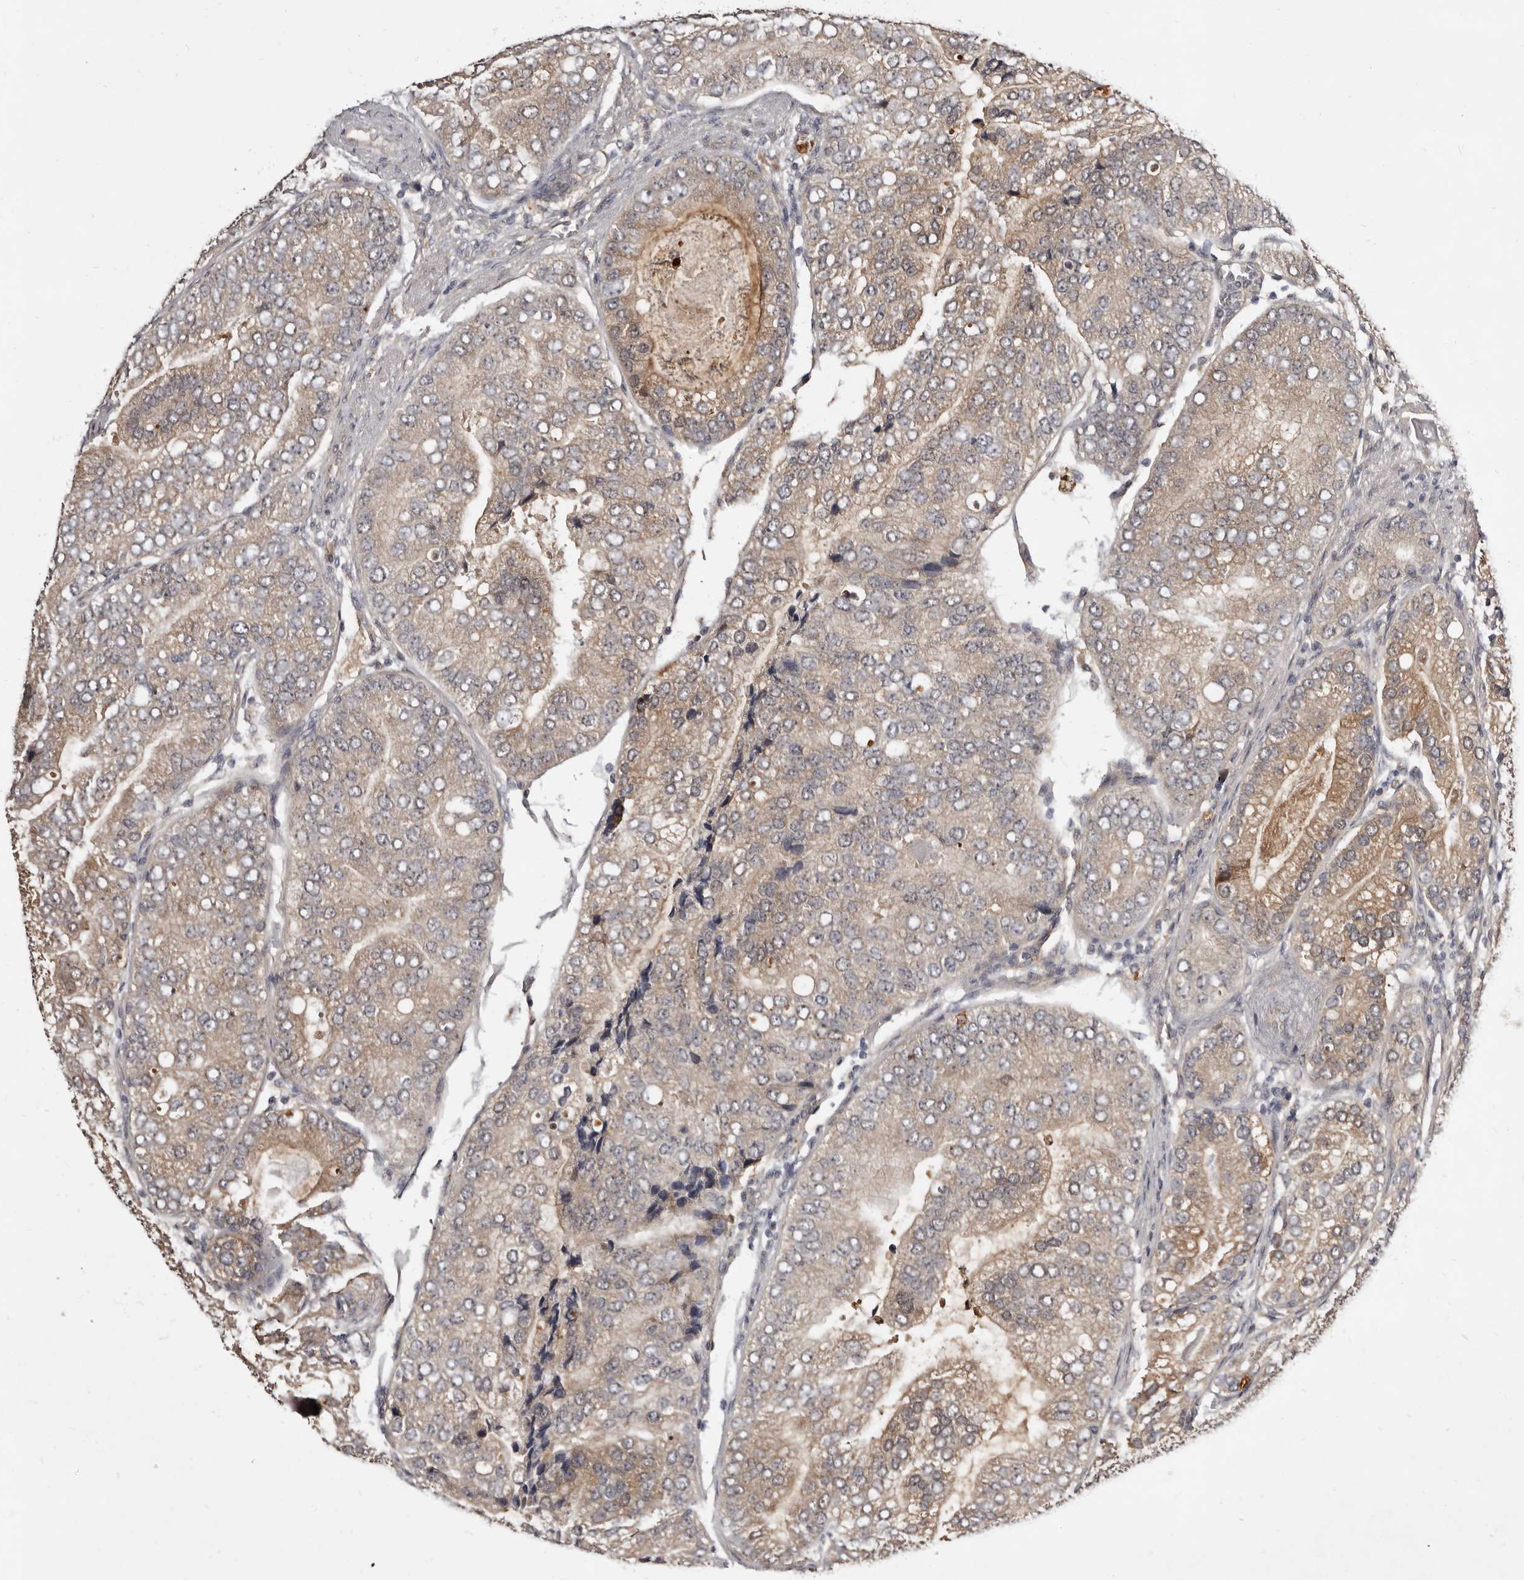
{"staining": {"intensity": "weak", "quantity": "25%-75%", "location": "cytoplasmic/membranous"}, "tissue": "prostate cancer", "cell_type": "Tumor cells", "image_type": "cancer", "snomed": [{"axis": "morphology", "description": "Adenocarcinoma, High grade"}, {"axis": "topography", "description": "Prostate"}], "caption": "DAB immunohistochemical staining of prostate adenocarcinoma (high-grade) exhibits weak cytoplasmic/membranous protein positivity in approximately 25%-75% of tumor cells. The staining was performed using DAB to visualize the protein expression in brown, while the nuclei were stained in blue with hematoxylin (Magnification: 20x).", "gene": "INAVA", "patient": {"sex": "male", "age": 70}}